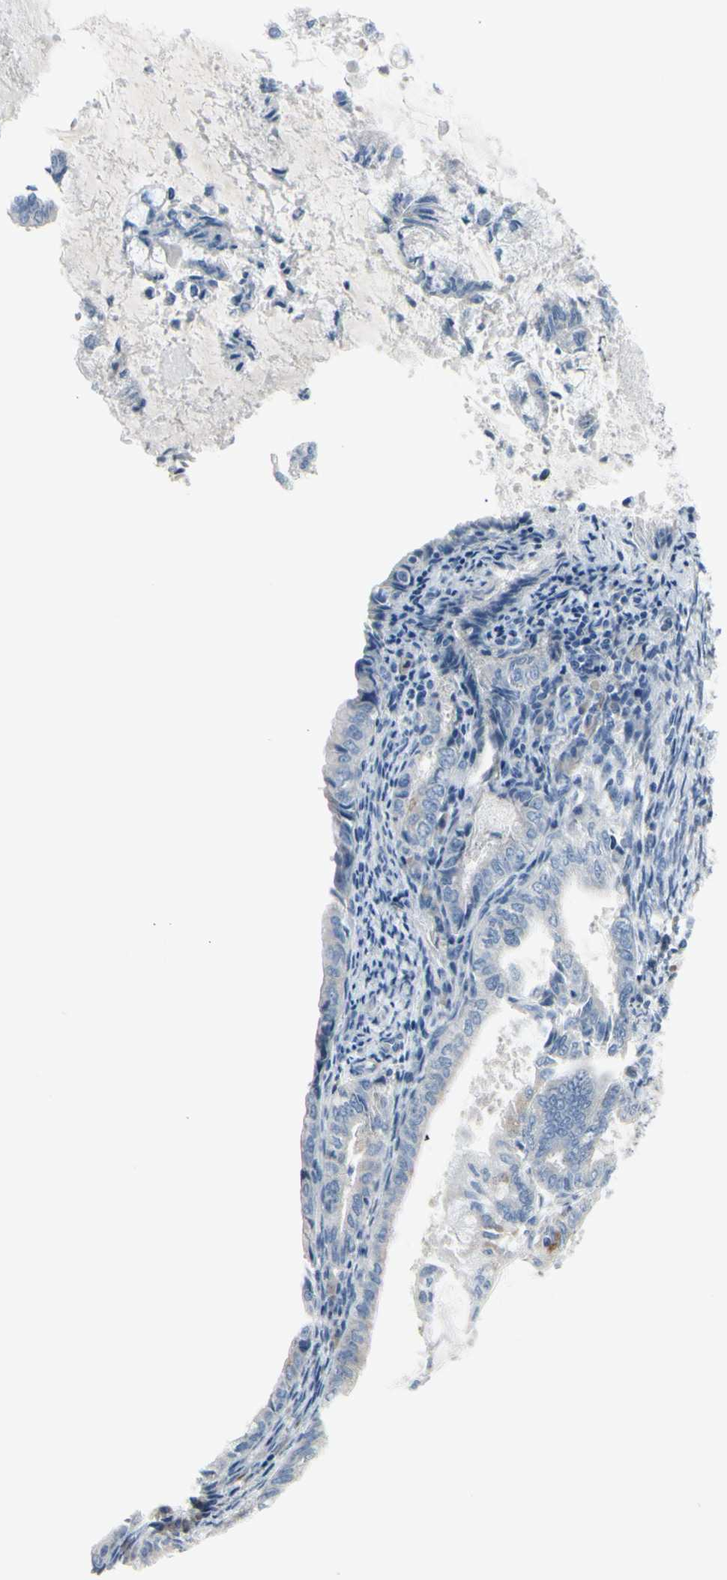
{"staining": {"intensity": "negative", "quantity": "none", "location": "none"}, "tissue": "endometrial cancer", "cell_type": "Tumor cells", "image_type": "cancer", "snomed": [{"axis": "morphology", "description": "Adenocarcinoma, NOS"}, {"axis": "topography", "description": "Endometrium"}], "caption": "A histopathology image of human endometrial cancer is negative for staining in tumor cells. (DAB immunohistochemistry (IHC) visualized using brightfield microscopy, high magnification).", "gene": "MAP2", "patient": {"sex": "female", "age": 86}}